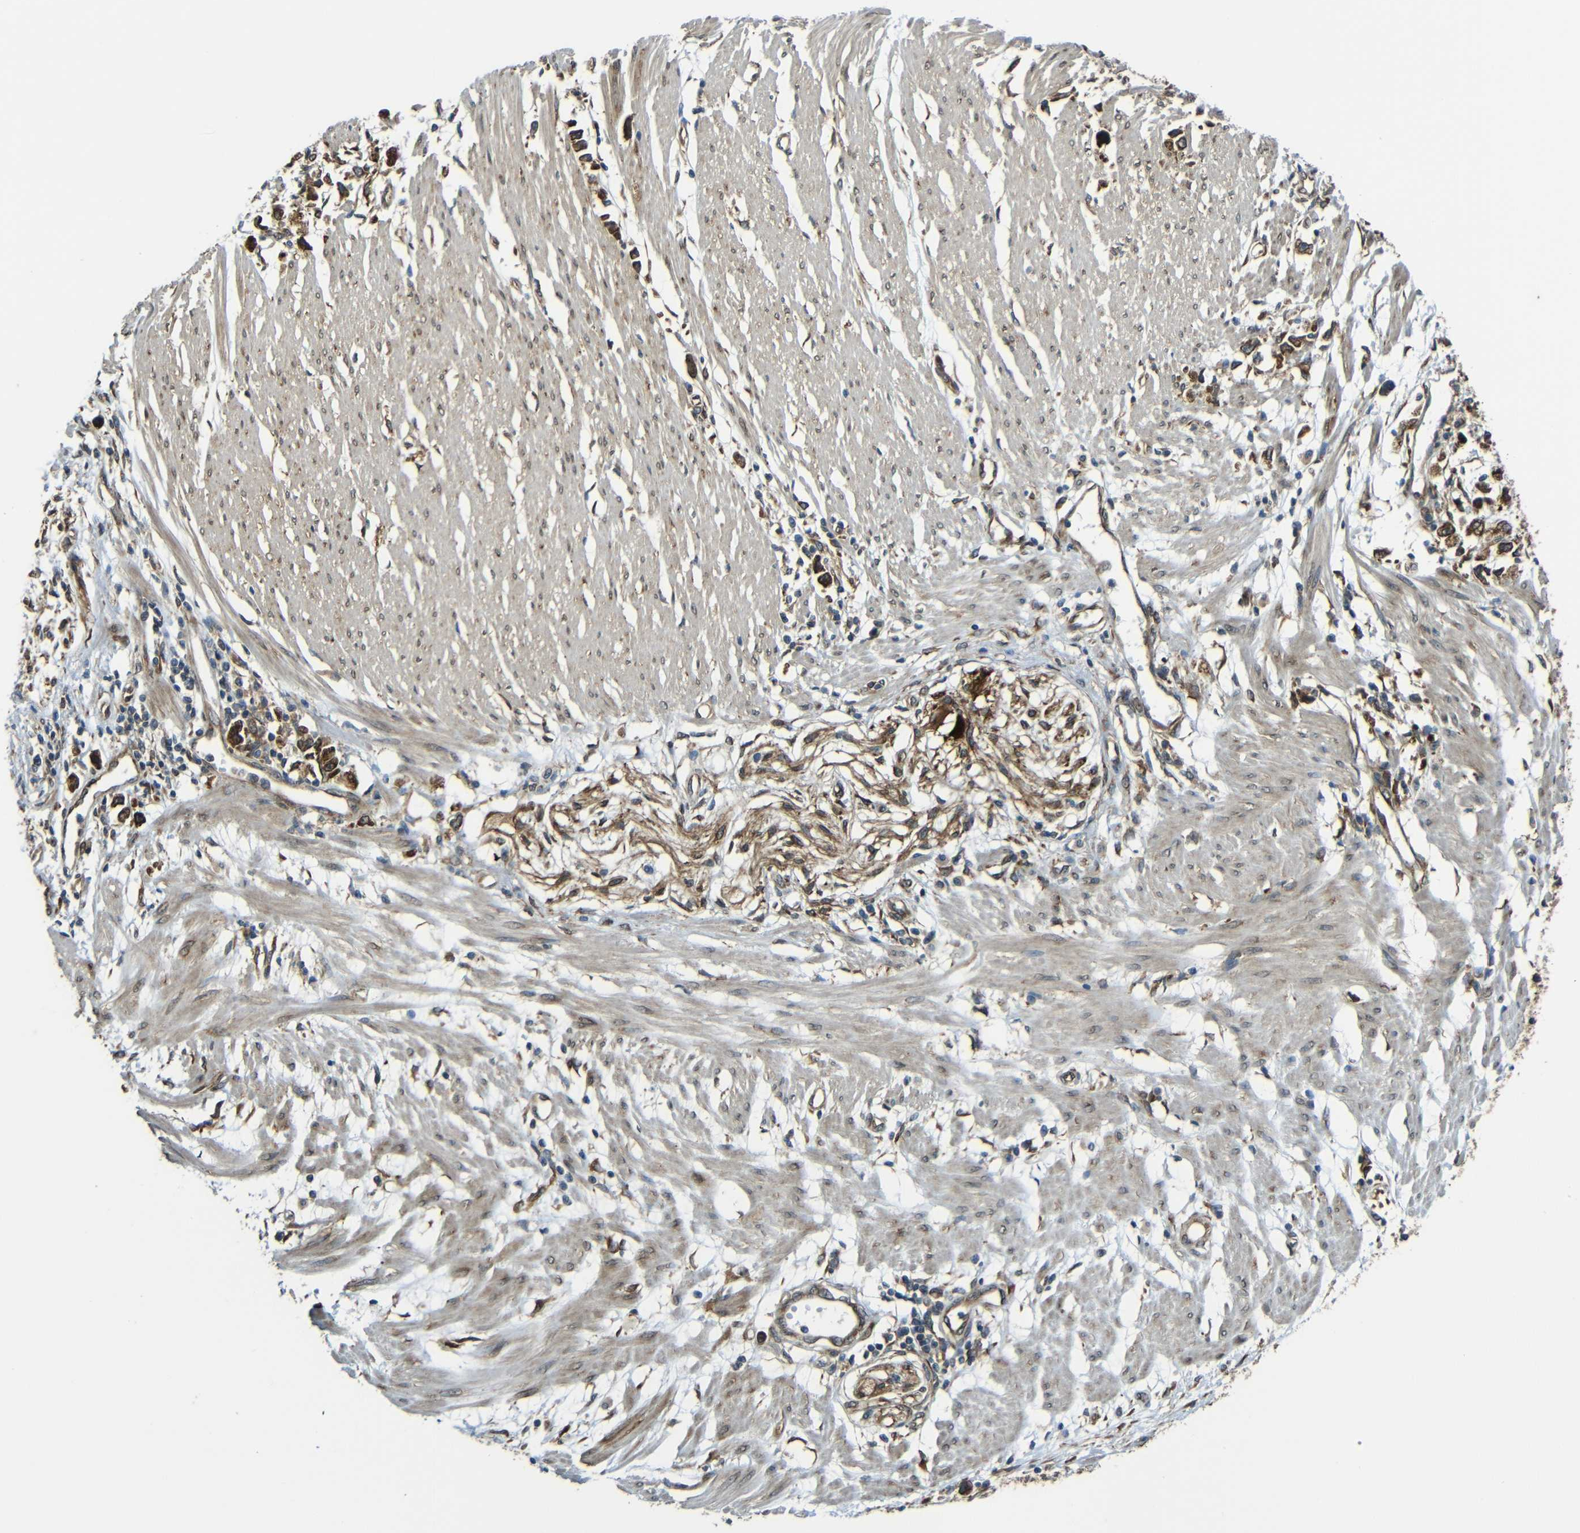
{"staining": {"intensity": "strong", "quantity": ">75%", "location": "cytoplasmic/membranous"}, "tissue": "stomach cancer", "cell_type": "Tumor cells", "image_type": "cancer", "snomed": [{"axis": "morphology", "description": "Adenocarcinoma, NOS"}, {"axis": "topography", "description": "Stomach"}], "caption": "Immunohistochemistry (IHC) photomicrograph of neoplastic tissue: stomach cancer (adenocarcinoma) stained using IHC demonstrates high levels of strong protein expression localized specifically in the cytoplasmic/membranous of tumor cells, appearing as a cytoplasmic/membranous brown color.", "gene": "VAPB", "patient": {"sex": "female", "age": 59}}